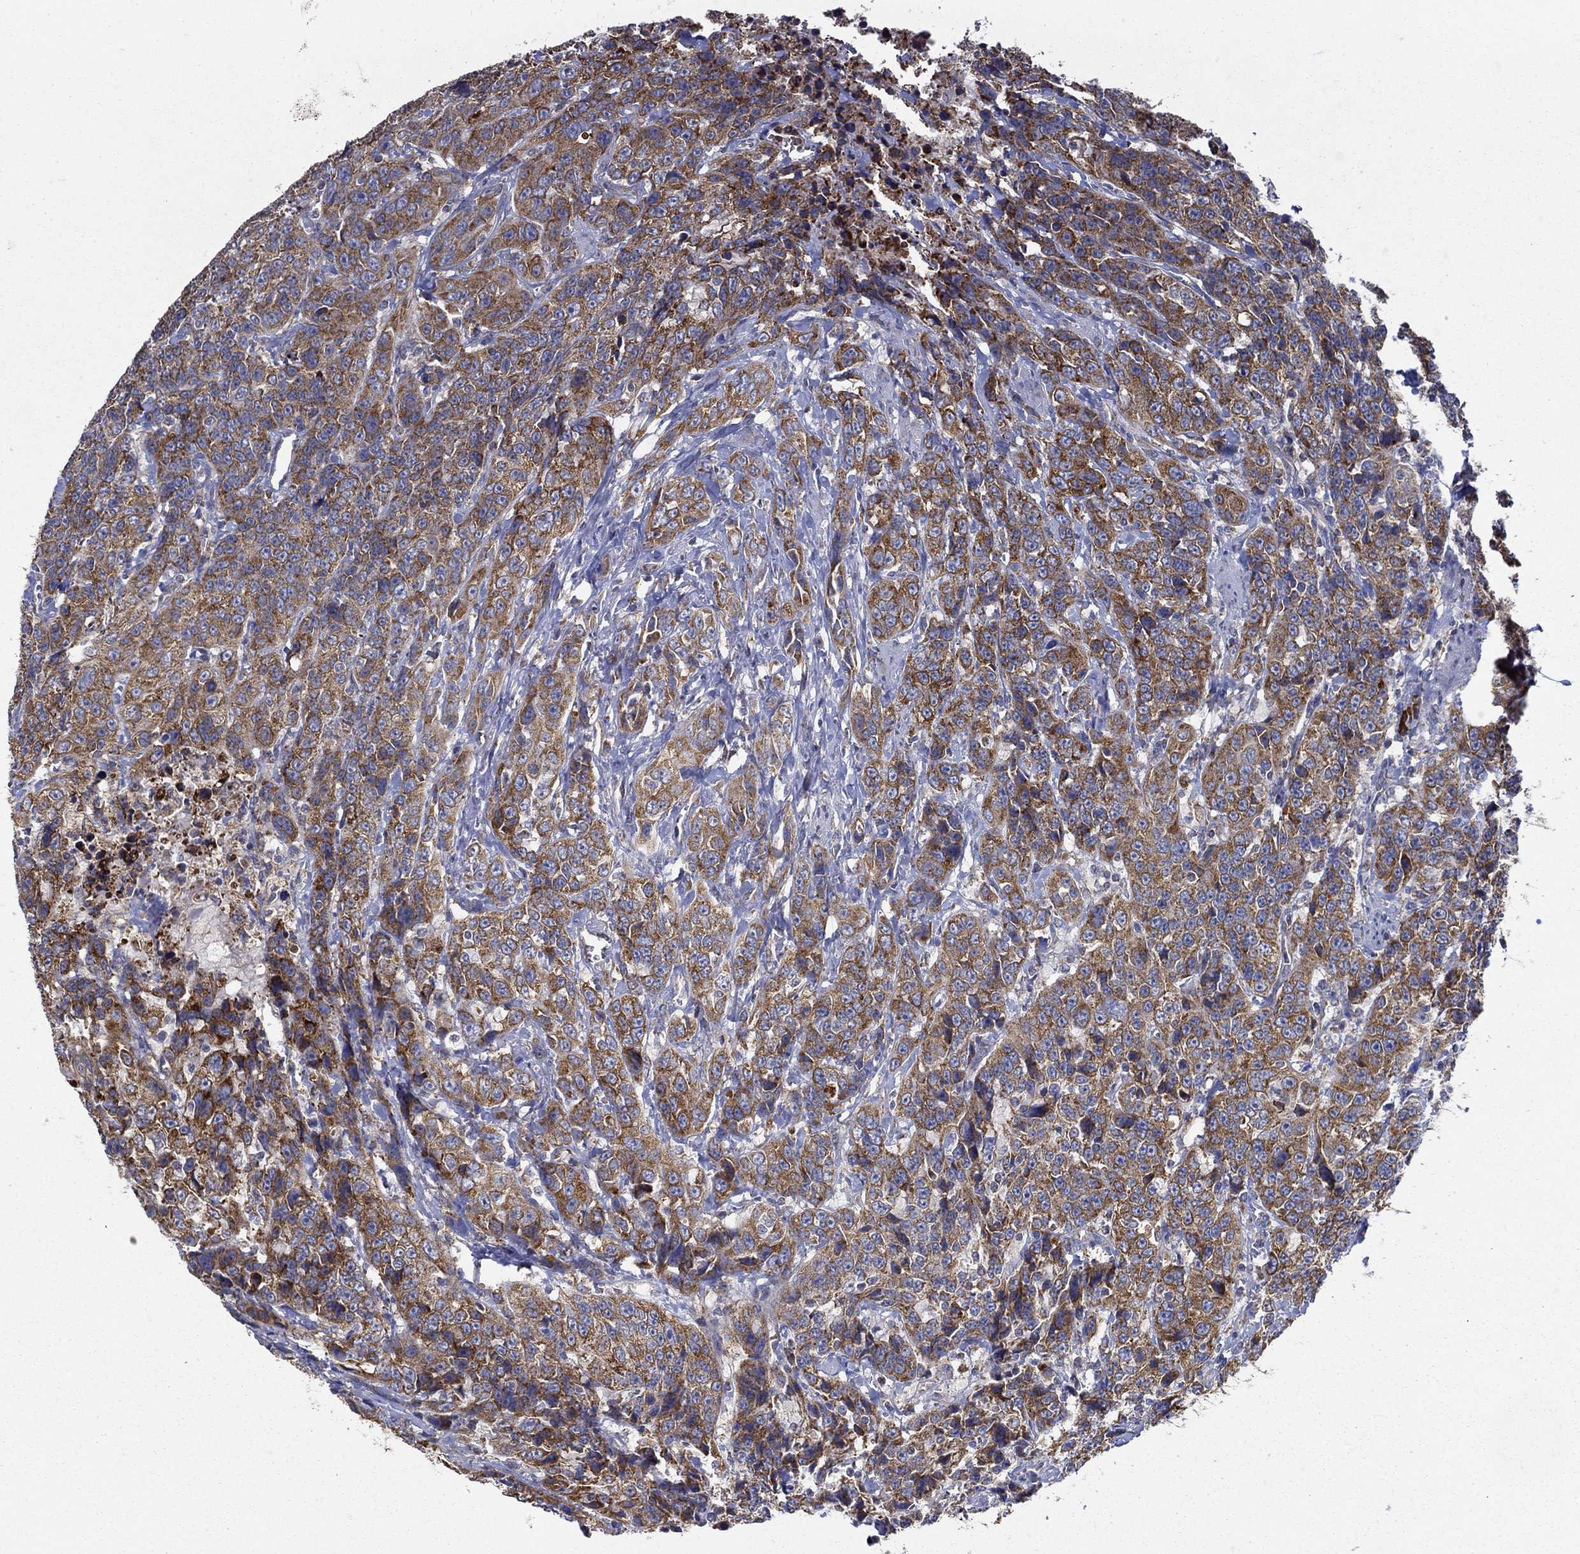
{"staining": {"intensity": "strong", "quantity": ">75%", "location": "cytoplasmic/membranous"}, "tissue": "urothelial cancer", "cell_type": "Tumor cells", "image_type": "cancer", "snomed": [{"axis": "morphology", "description": "Urothelial carcinoma, NOS"}, {"axis": "morphology", "description": "Urothelial carcinoma, High grade"}, {"axis": "topography", "description": "Urinary bladder"}], "caption": "Protein staining of urothelial cancer tissue demonstrates strong cytoplasmic/membranous positivity in approximately >75% of tumor cells.", "gene": "PRDX4", "patient": {"sex": "female", "age": 73}}